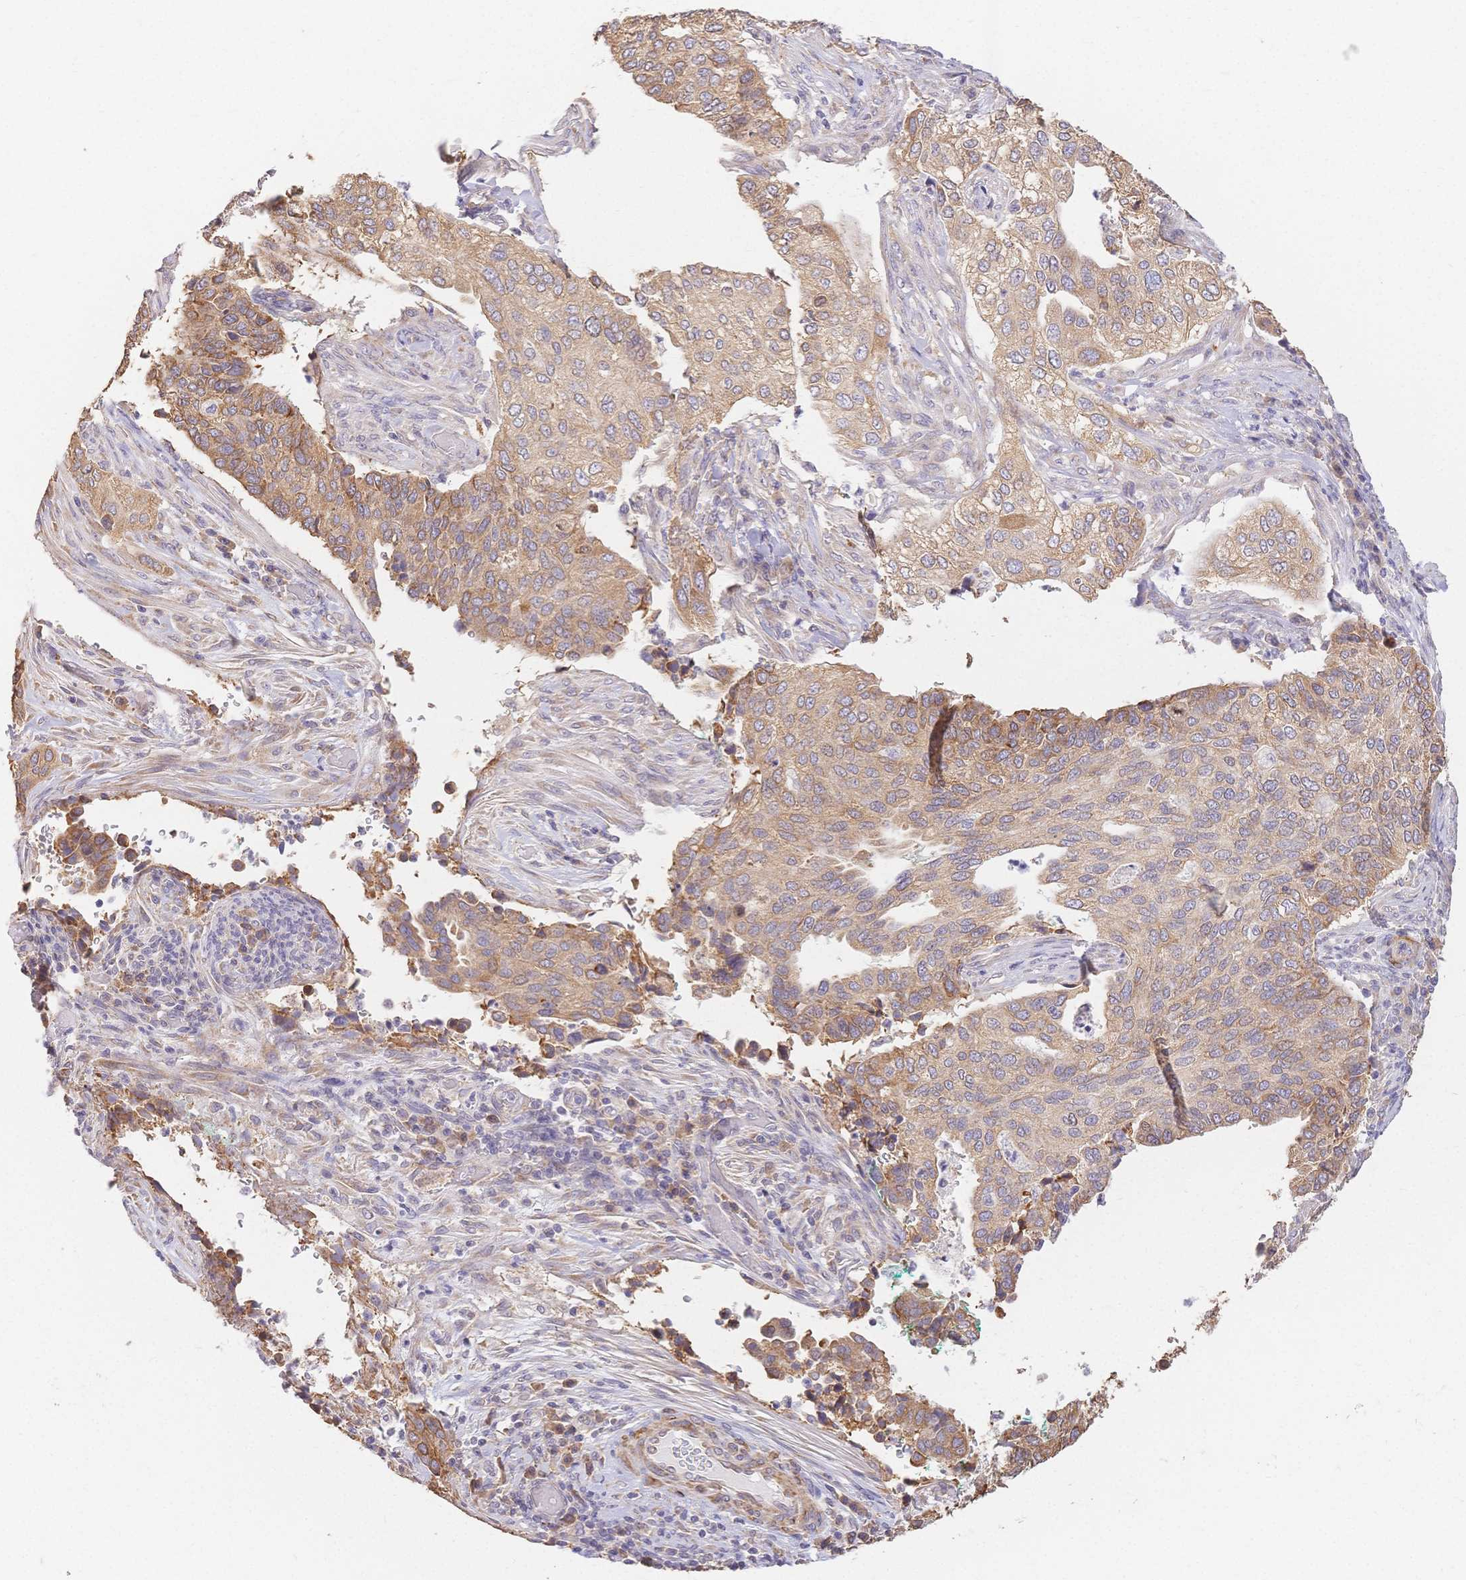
{"staining": {"intensity": "weak", "quantity": "25%-75%", "location": "cytoplasmic/membranous"}, "tissue": "cervical cancer", "cell_type": "Tumor cells", "image_type": "cancer", "snomed": [{"axis": "morphology", "description": "Squamous cell carcinoma, NOS"}, {"axis": "topography", "description": "Cervix"}], "caption": "The histopathology image demonstrates staining of squamous cell carcinoma (cervical), revealing weak cytoplasmic/membranous protein staining (brown color) within tumor cells.", "gene": "HS3ST5", "patient": {"sex": "female", "age": 38}}